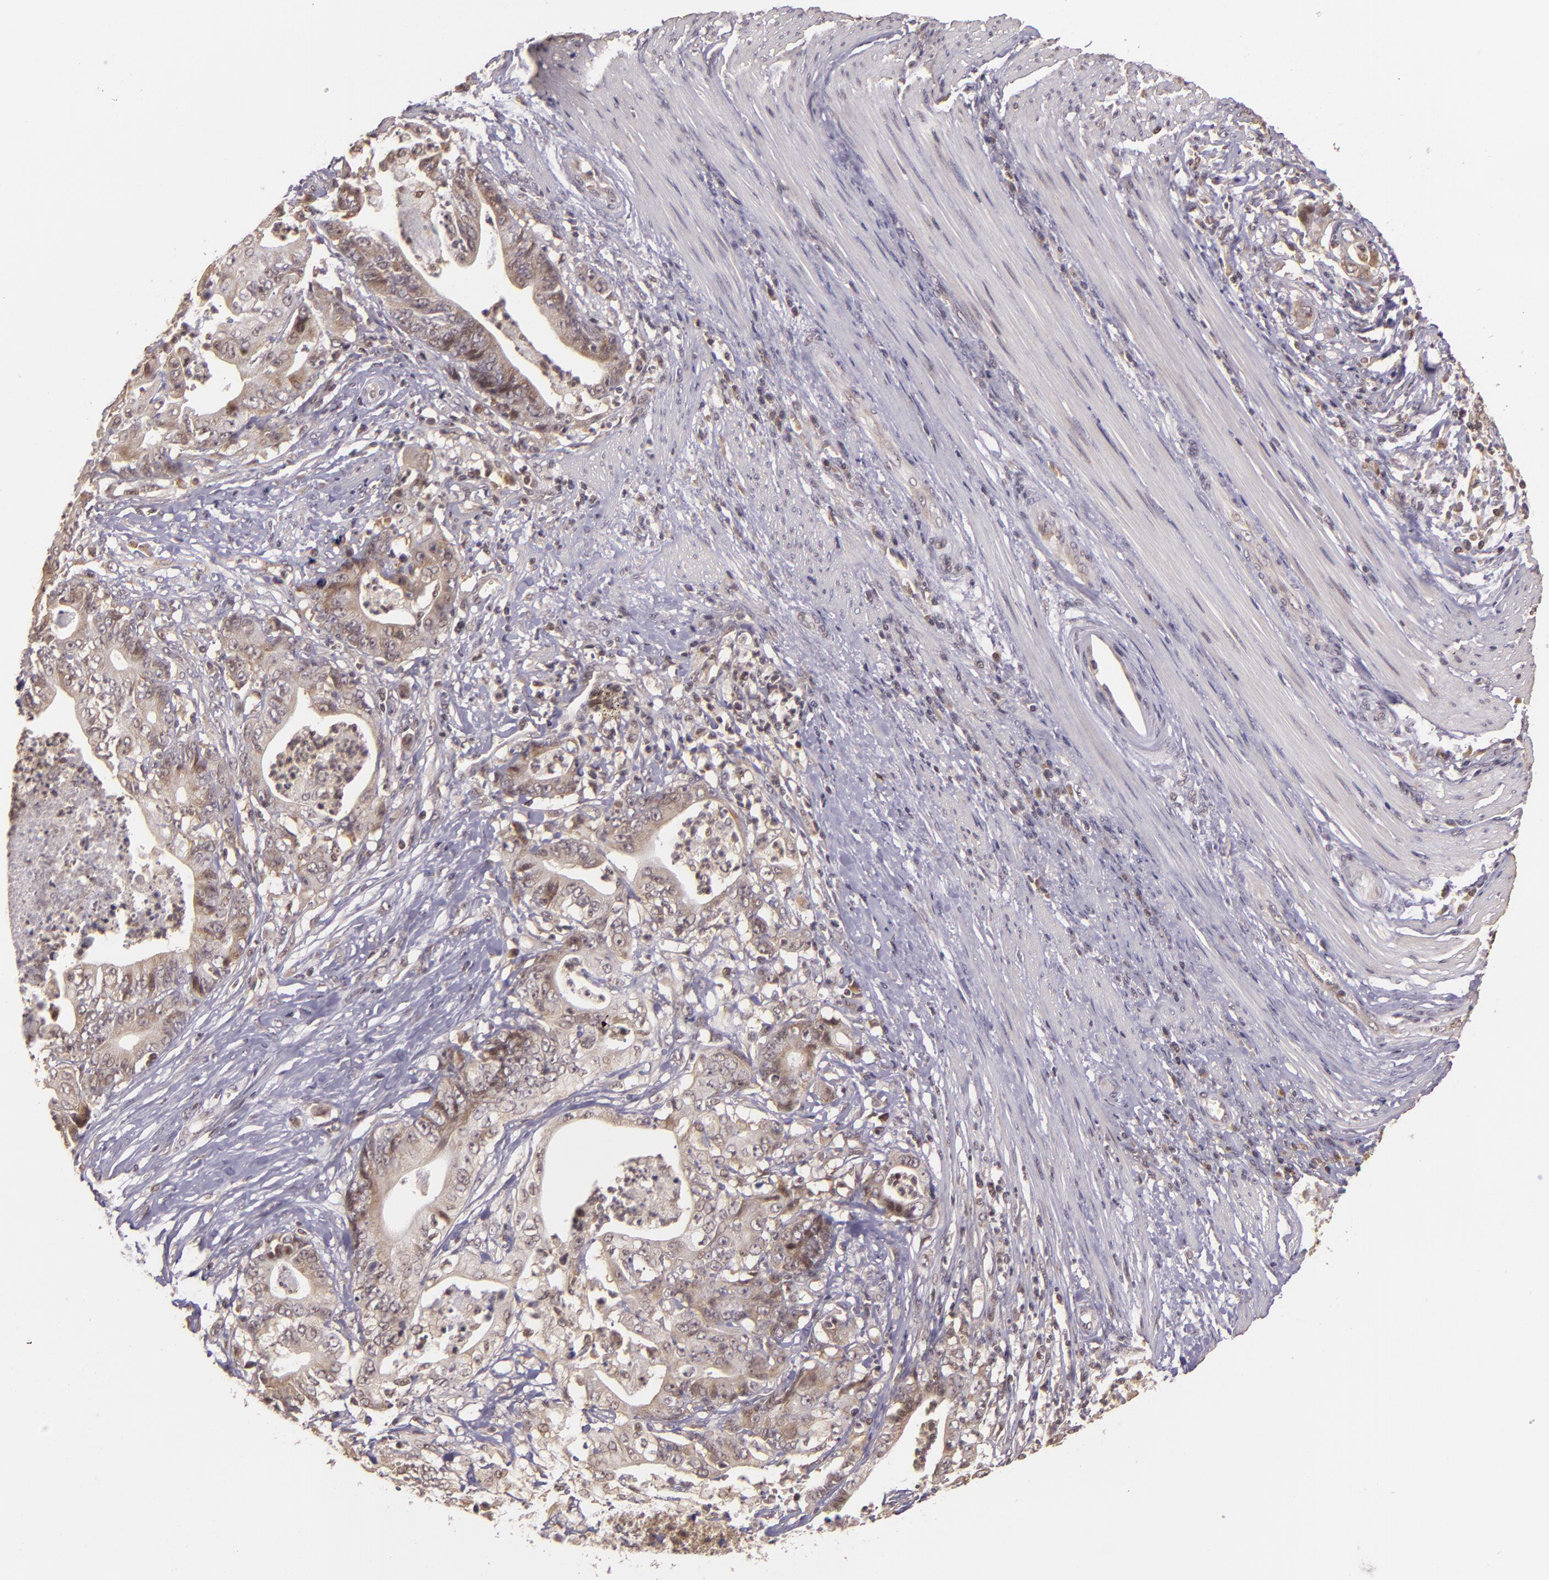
{"staining": {"intensity": "moderate", "quantity": "25%-75%", "location": "cytoplasmic/membranous,nuclear"}, "tissue": "stomach cancer", "cell_type": "Tumor cells", "image_type": "cancer", "snomed": [{"axis": "morphology", "description": "Adenocarcinoma, NOS"}, {"axis": "topography", "description": "Stomach, lower"}], "caption": "DAB immunohistochemical staining of adenocarcinoma (stomach) reveals moderate cytoplasmic/membranous and nuclear protein positivity in about 25%-75% of tumor cells. The protein is shown in brown color, while the nuclei are stained blue.", "gene": "TXNRD2", "patient": {"sex": "female", "age": 86}}